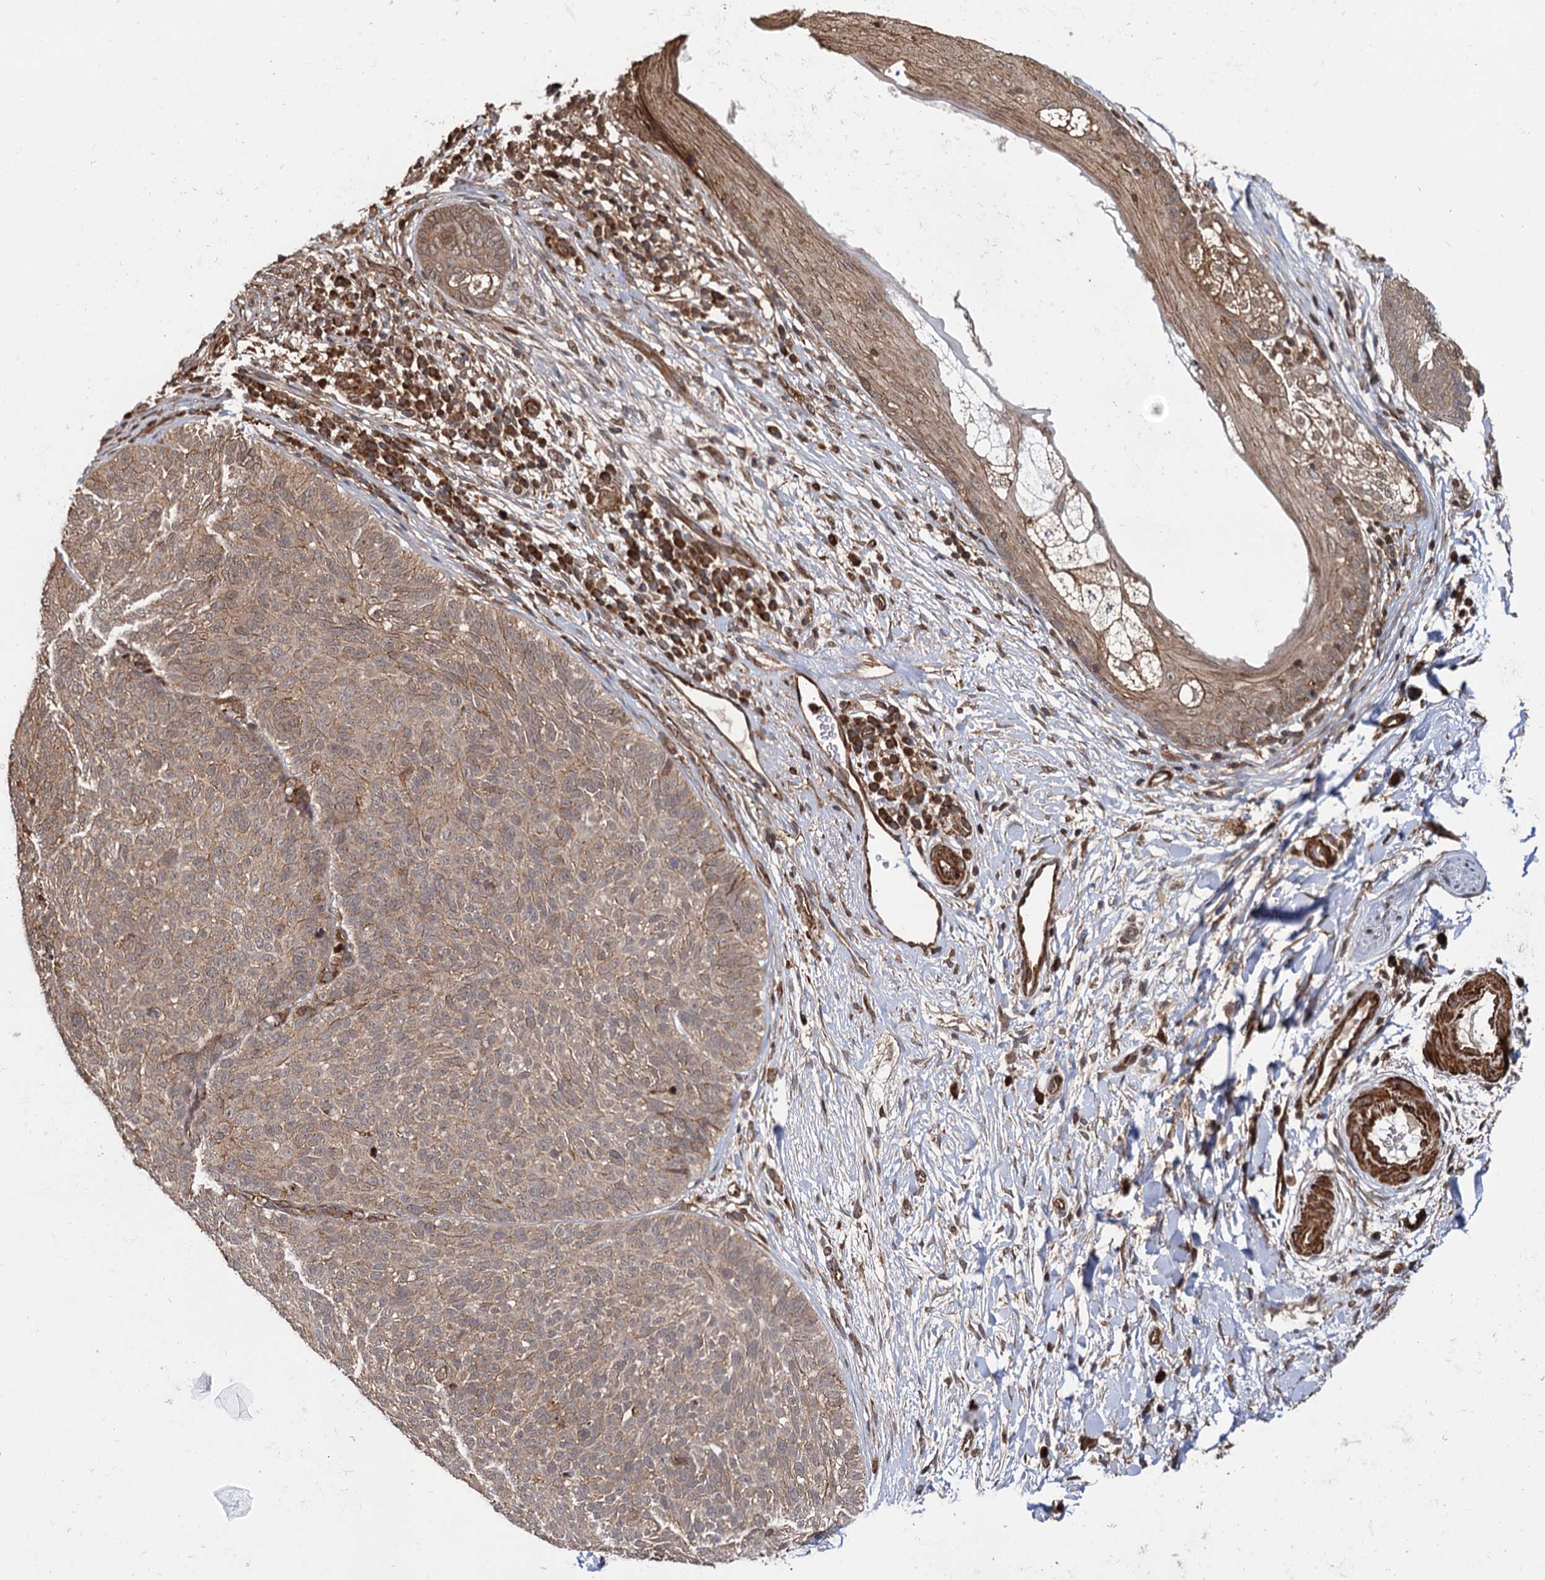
{"staining": {"intensity": "moderate", "quantity": ">75%", "location": "cytoplasmic/membranous"}, "tissue": "skin cancer", "cell_type": "Tumor cells", "image_type": "cancer", "snomed": [{"axis": "morphology", "description": "Basal cell carcinoma"}, {"axis": "topography", "description": "Skin"}], "caption": "IHC (DAB (3,3'-diaminobenzidine)) staining of human skin cancer (basal cell carcinoma) displays moderate cytoplasmic/membranous protein positivity in about >75% of tumor cells.", "gene": "ATP8B4", "patient": {"sex": "male", "age": 85}}